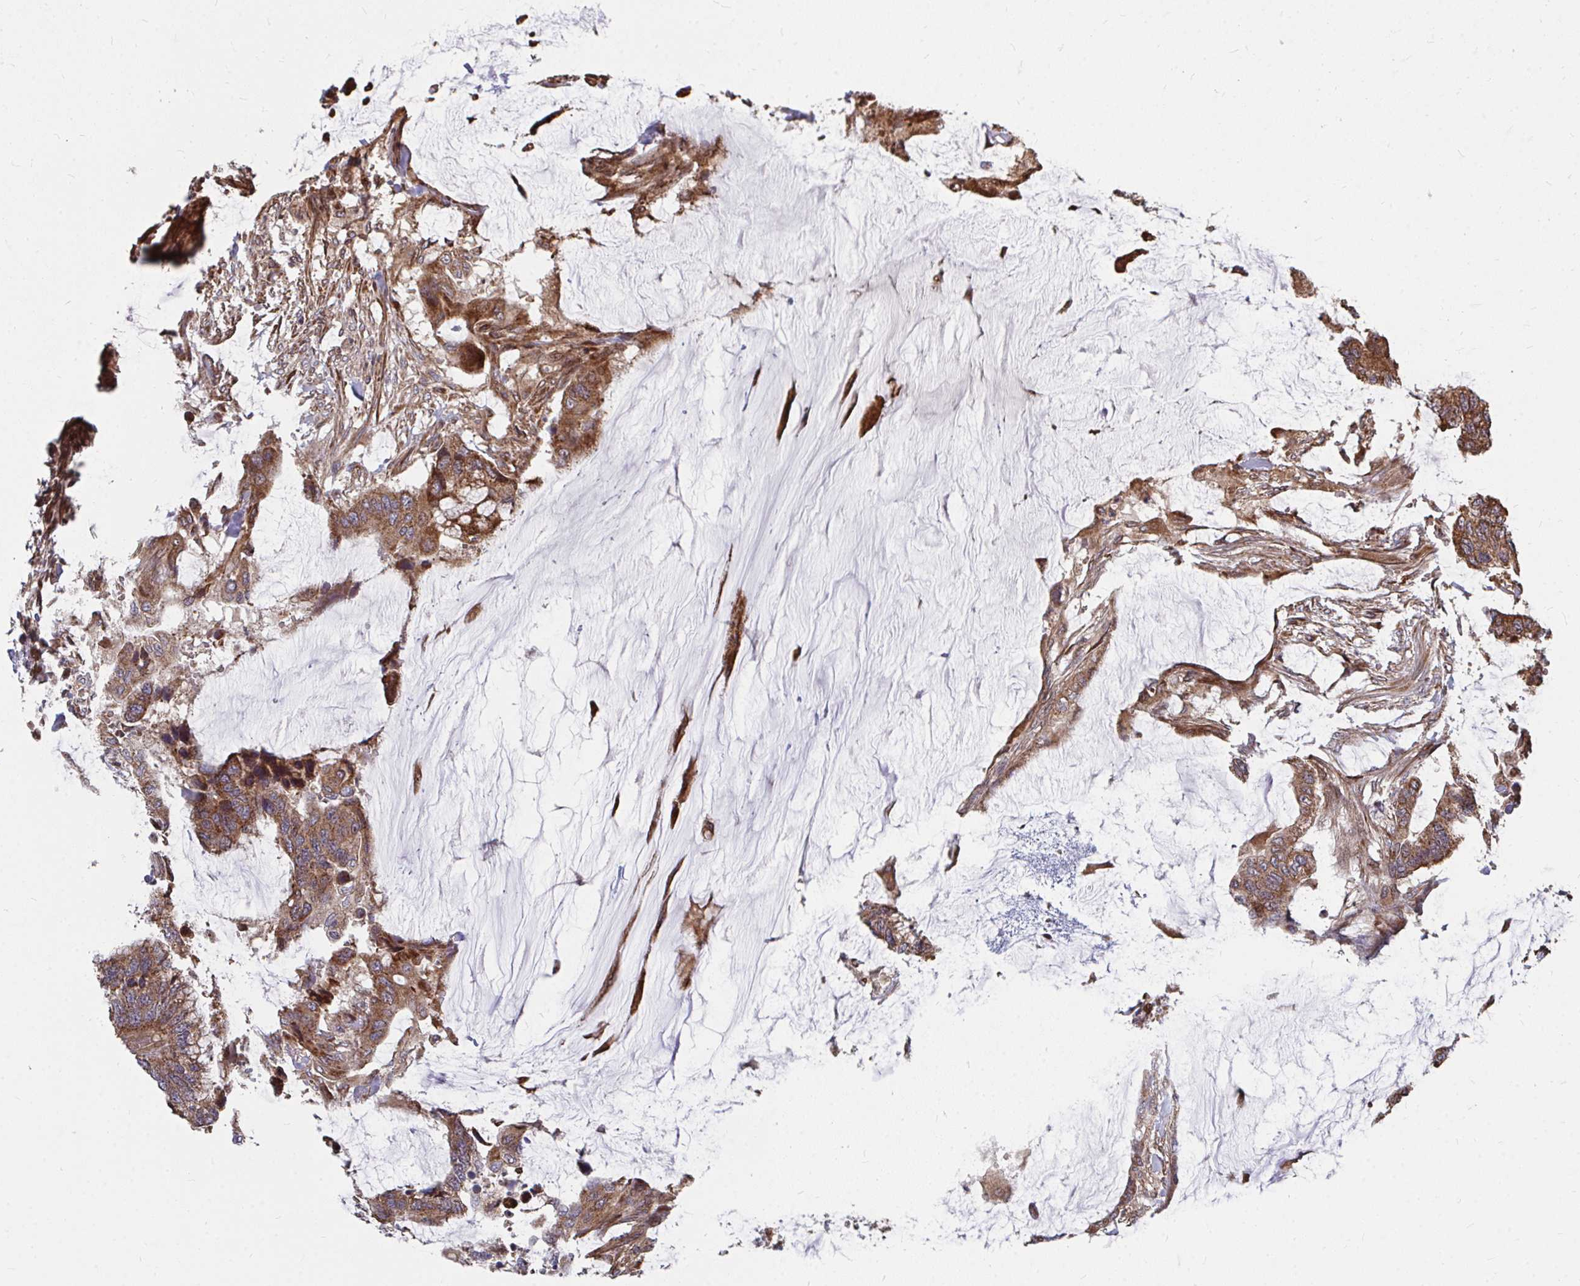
{"staining": {"intensity": "moderate", "quantity": ">75%", "location": "cytoplasmic/membranous"}, "tissue": "colorectal cancer", "cell_type": "Tumor cells", "image_type": "cancer", "snomed": [{"axis": "morphology", "description": "Adenocarcinoma, NOS"}, {"axis": "topography", "description": "Rectum"}], "caption": "Tumor cells reveal moderate cytoplasmic/membranous expression in about >75% of cells in colorectal cancer (adenocarcinoma).", "gene": "FAM89A", "patient": {"sex": "female", "age": 59}}